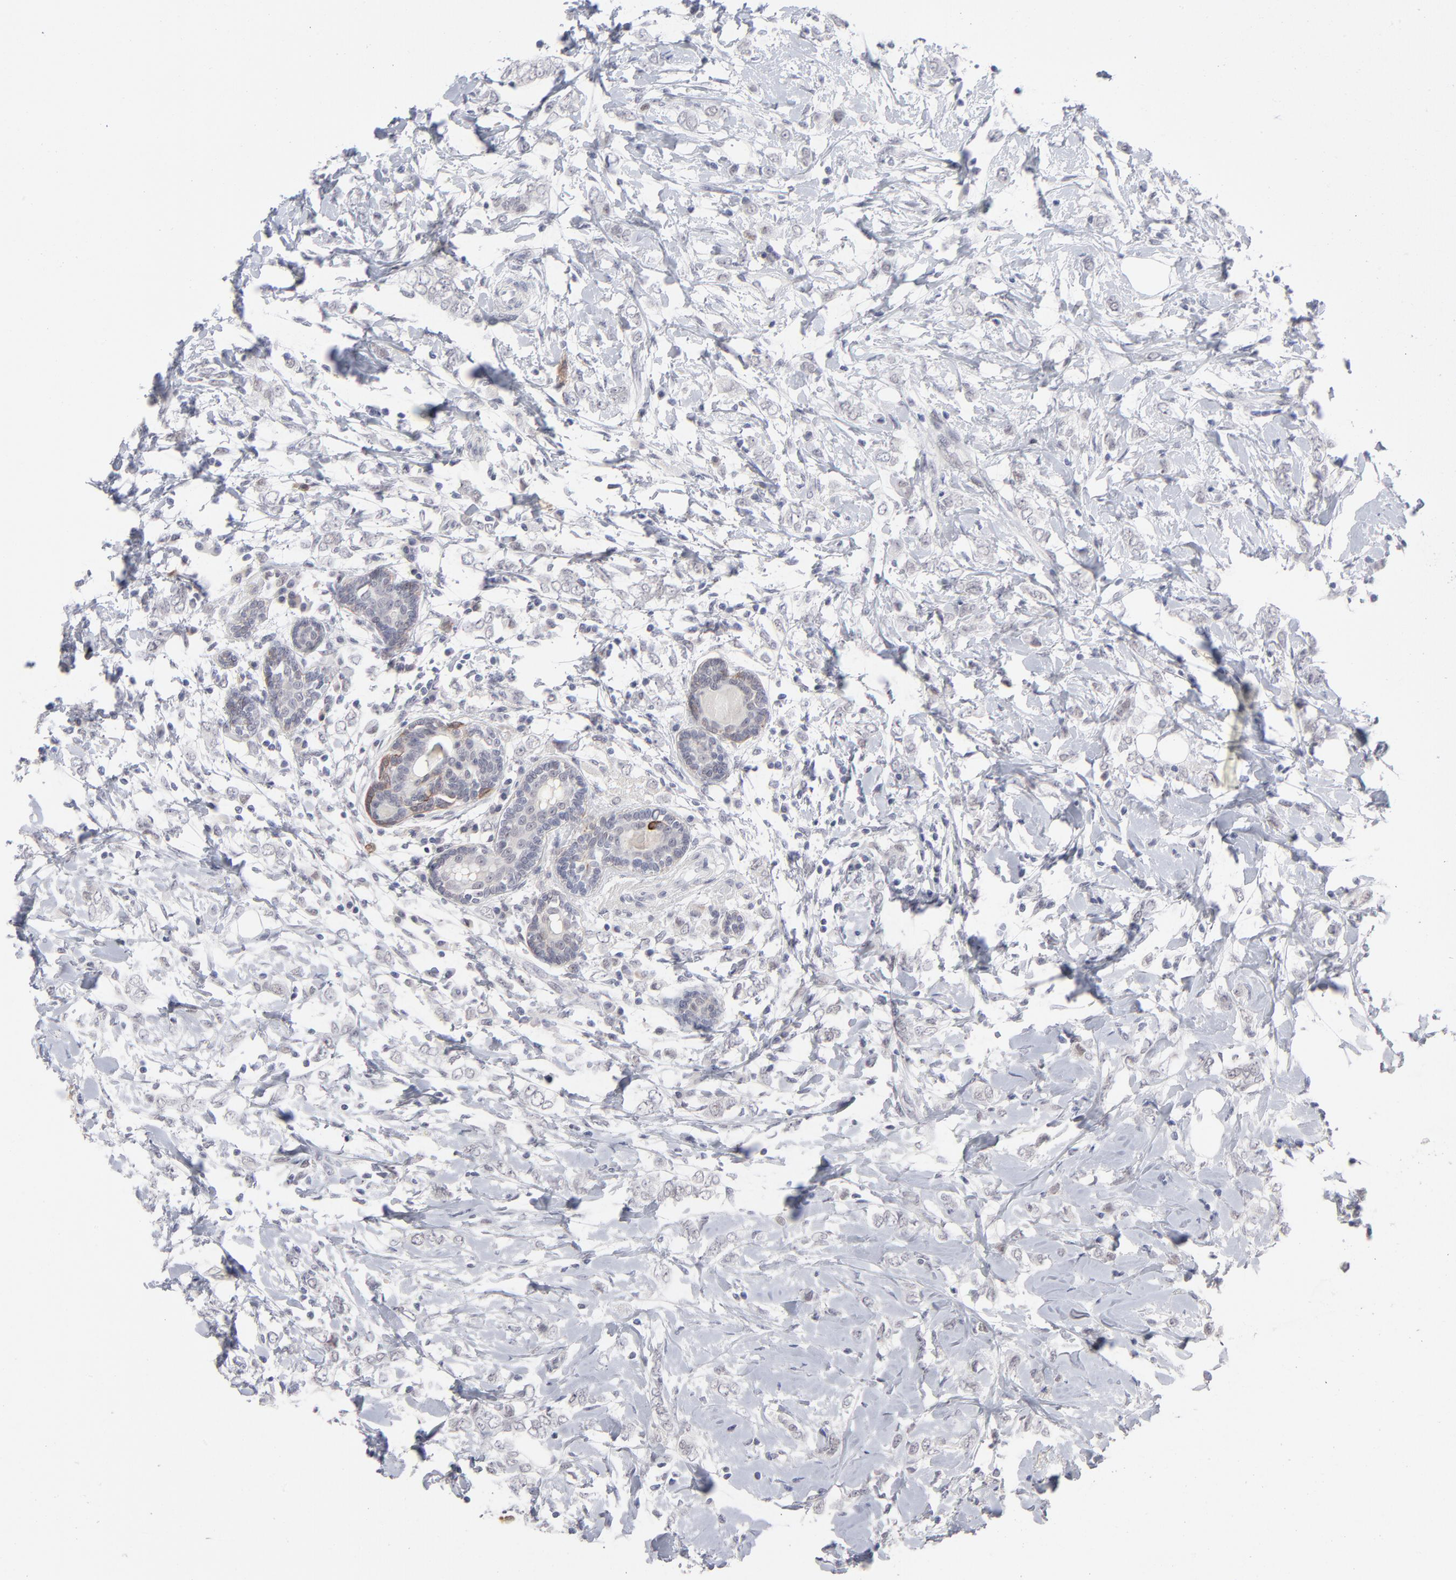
{"staining": {"intensity": "weak", "quantity": "<25%", "location": "cytoplasmic/membranous"}, "tissue": "breast cancer", "cell_type": "Tumor cells", "image_type": "cancer", "snomed": [{"axis": "morphology", "description": "Normal tissue, NOS"}, {"axis": "morphology", "description": "Lobular carcinoma"}, {"axis": "topography", "description": "Breast"}], "caption": "Breast cancer (lobular carcinoma) was stained to show a protein in brown. There is no significant expression in tumor cells.", "gene": "CCR2", "patient": {"sex": "female", "age": 47}}